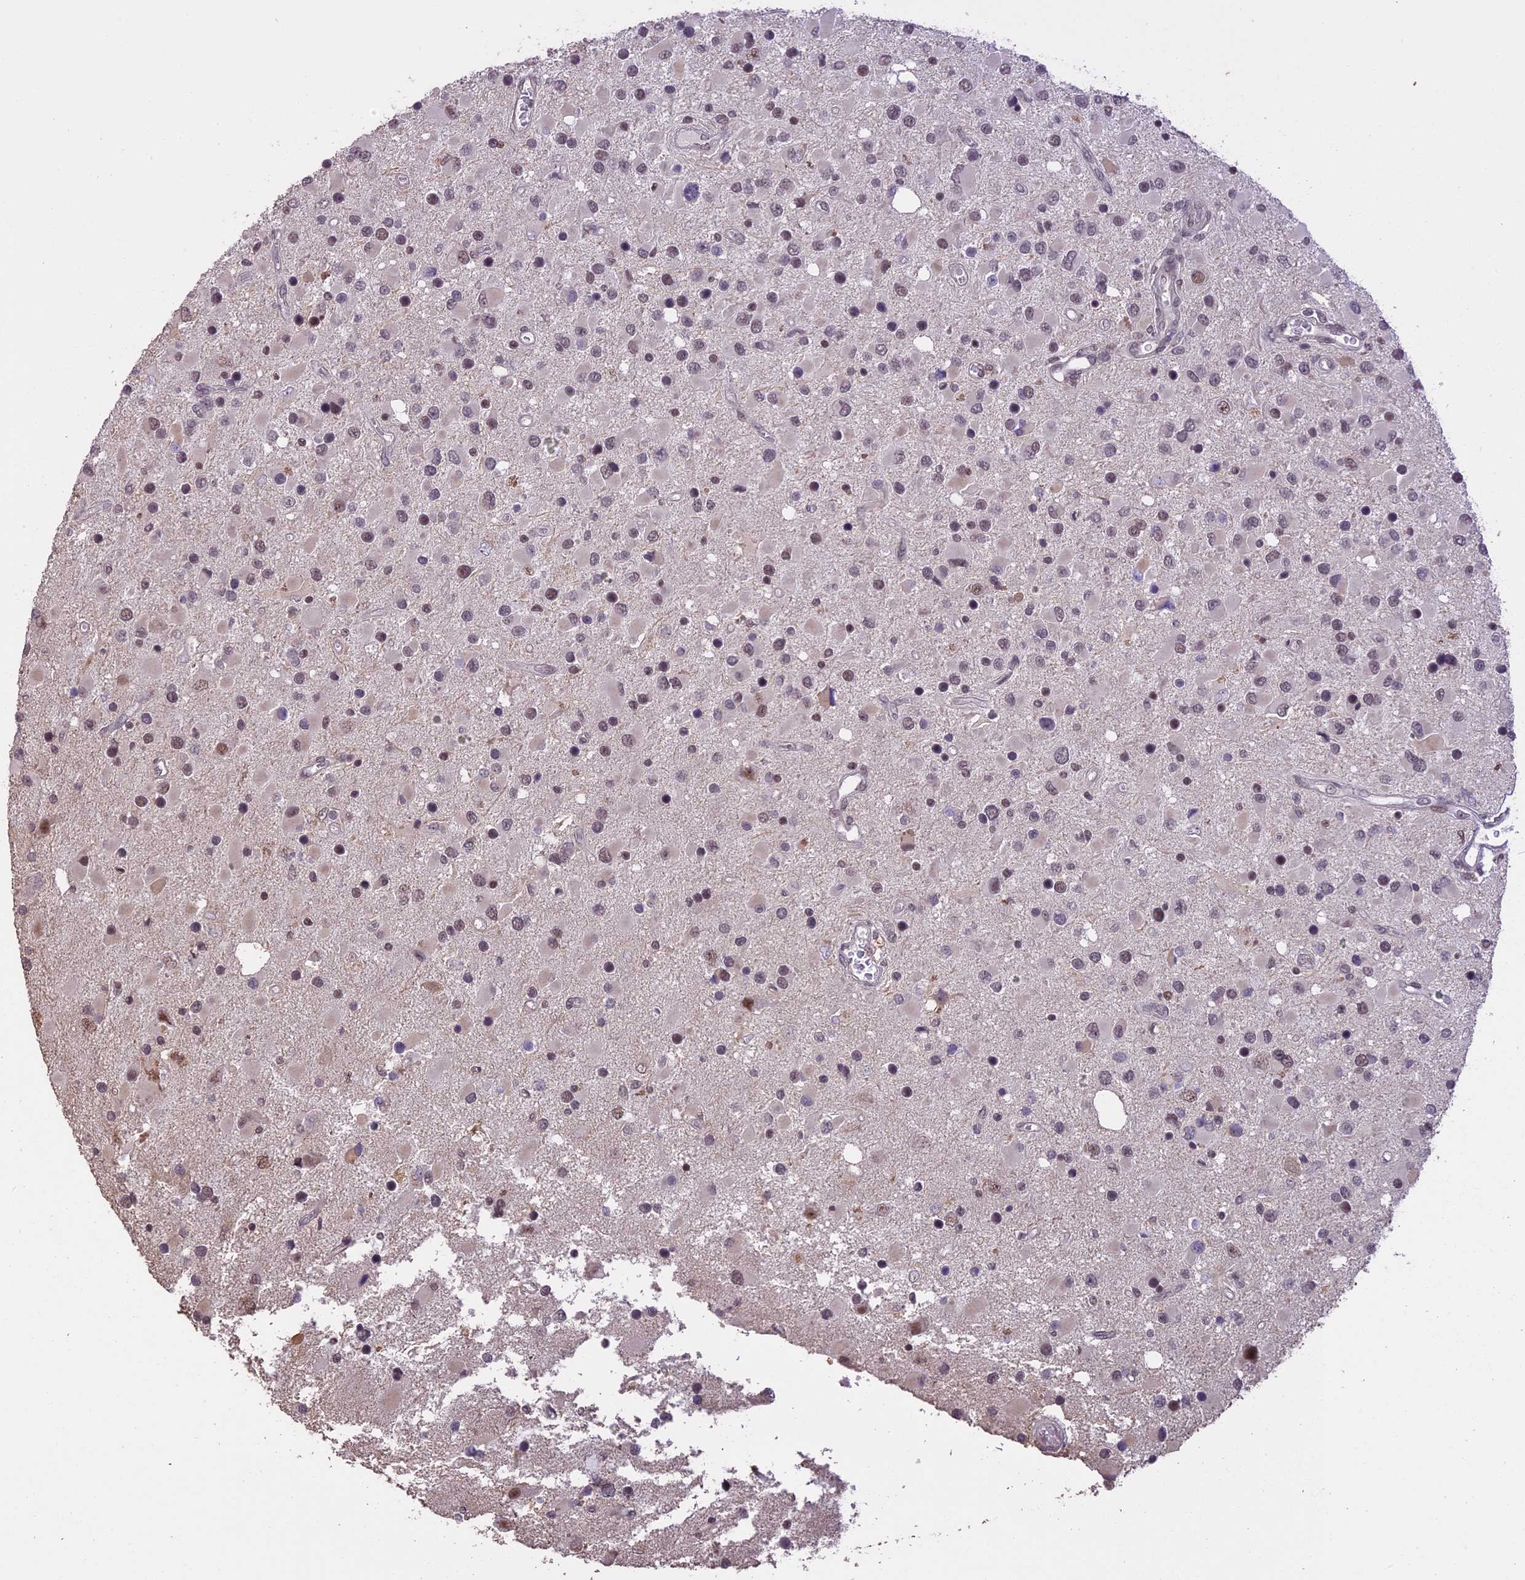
{"staining": {"intensity": "moderate", "quantity": "<25%", "location": "nuclear"}, "tissue": "glioma", "cell_type": "Tumor cells", "image_type": "cancer", "snomed": [{"axis": "morphology", "description": "Glioma, malignant, High grade"}, {"axis": "topography", "description": "Brain"}], "caption": "Protein expression analysis of human glioma reveals moderate nuclear expression in about <25% of tumor cells.", "gene": "TIGD7", "patient": {"sex": "male", "age": 53}}